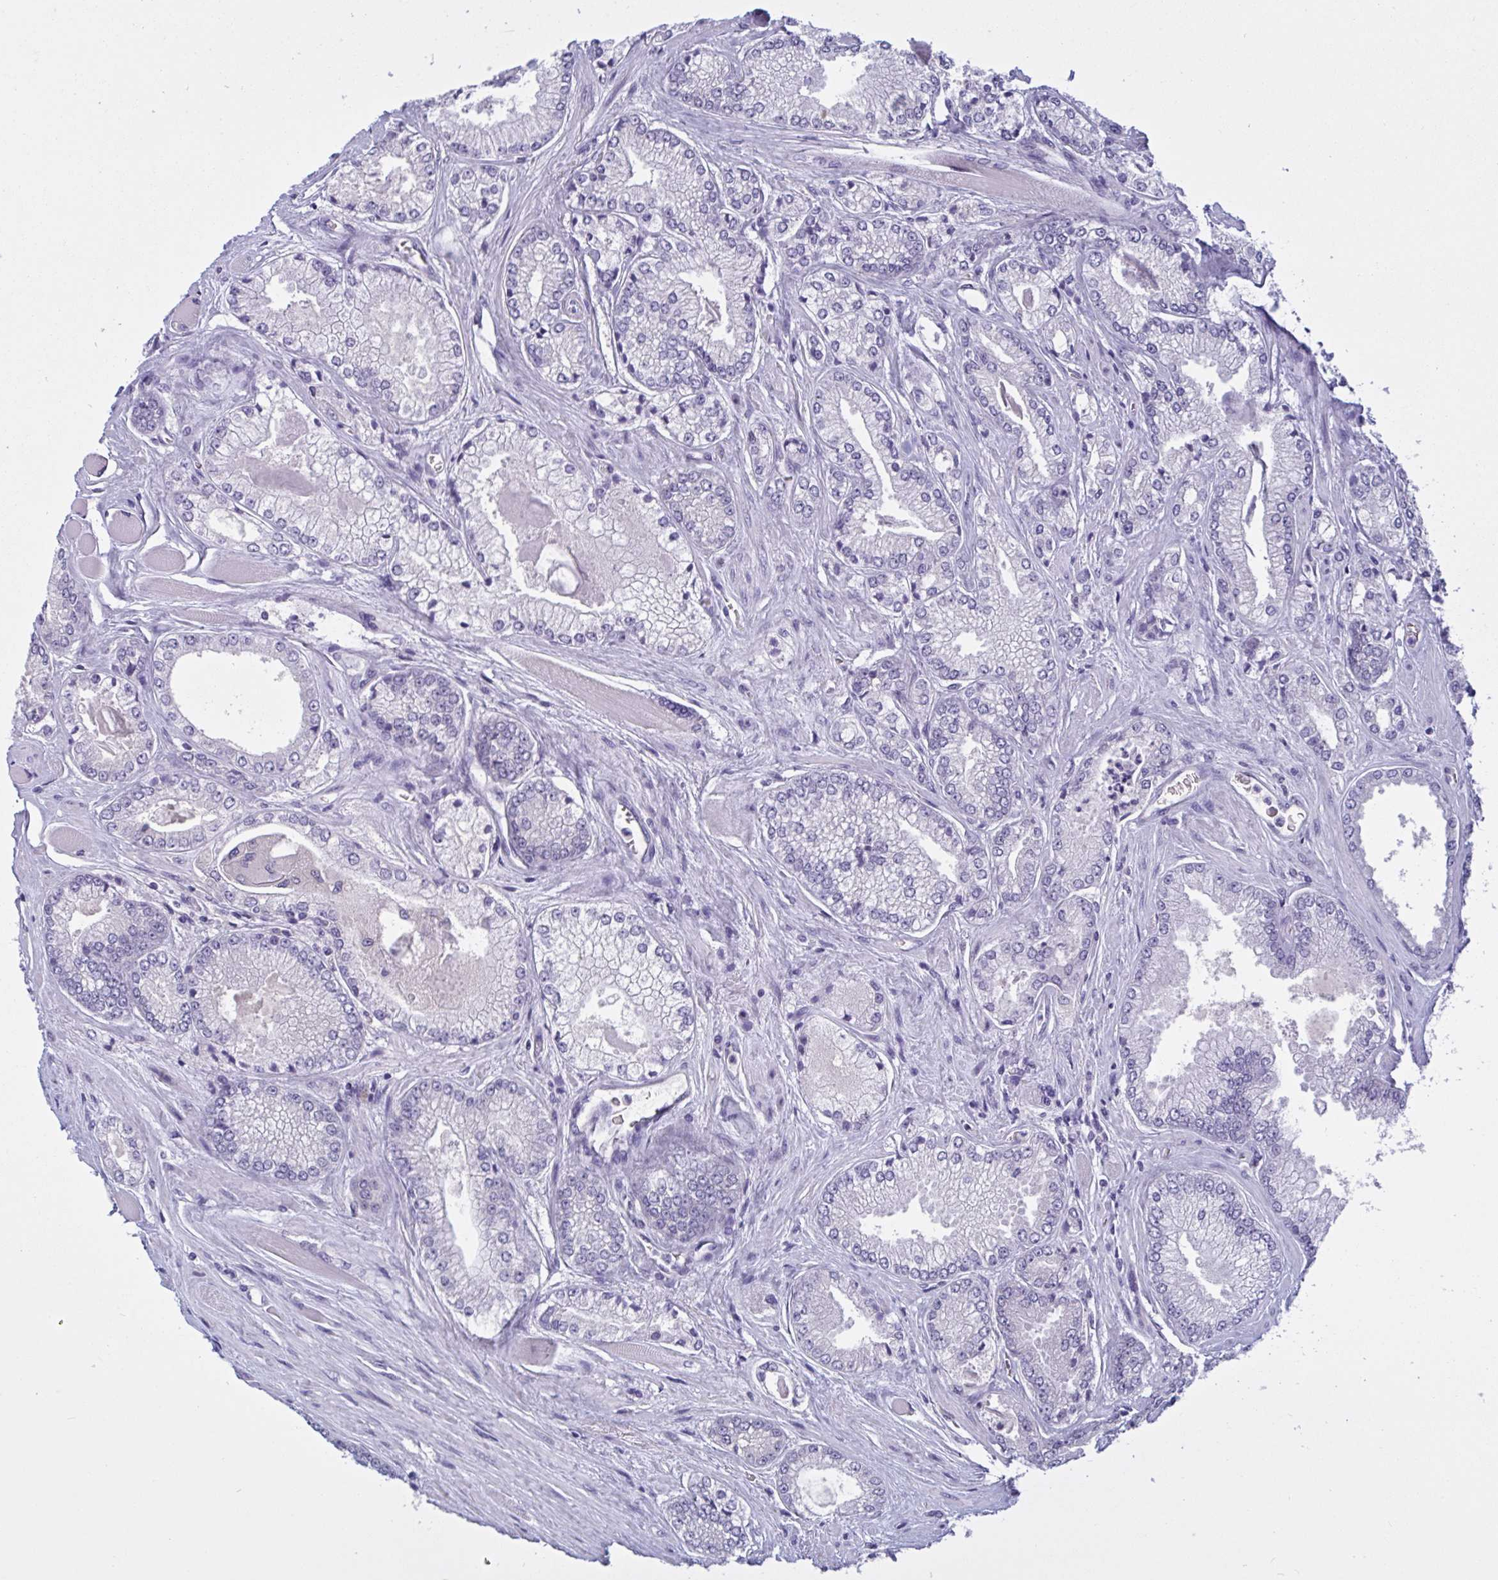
{"staining": {"intensity": "negative", "quantity": "none", "location": "none"}, "tissue": "prostate cancer", "cell_type": "Tumor cells", "image_type": "cancer", "snomed": [{"axis": "morphology", "description": "Adenocarcinoma, Low grade"}, {"axis": "topography", "description": "Prostate"}], "caption": "A high-resolution histopathology image shows IHC staining of prostate cancer (adenocarcinoma (low-grade)), which exhibits no significant expression in tumor cells. (DAB immunohistochemistry with hematoxylin counter stain).", "gene": "SERPINB13", "patient": {"sex": "male", "age": 67}}